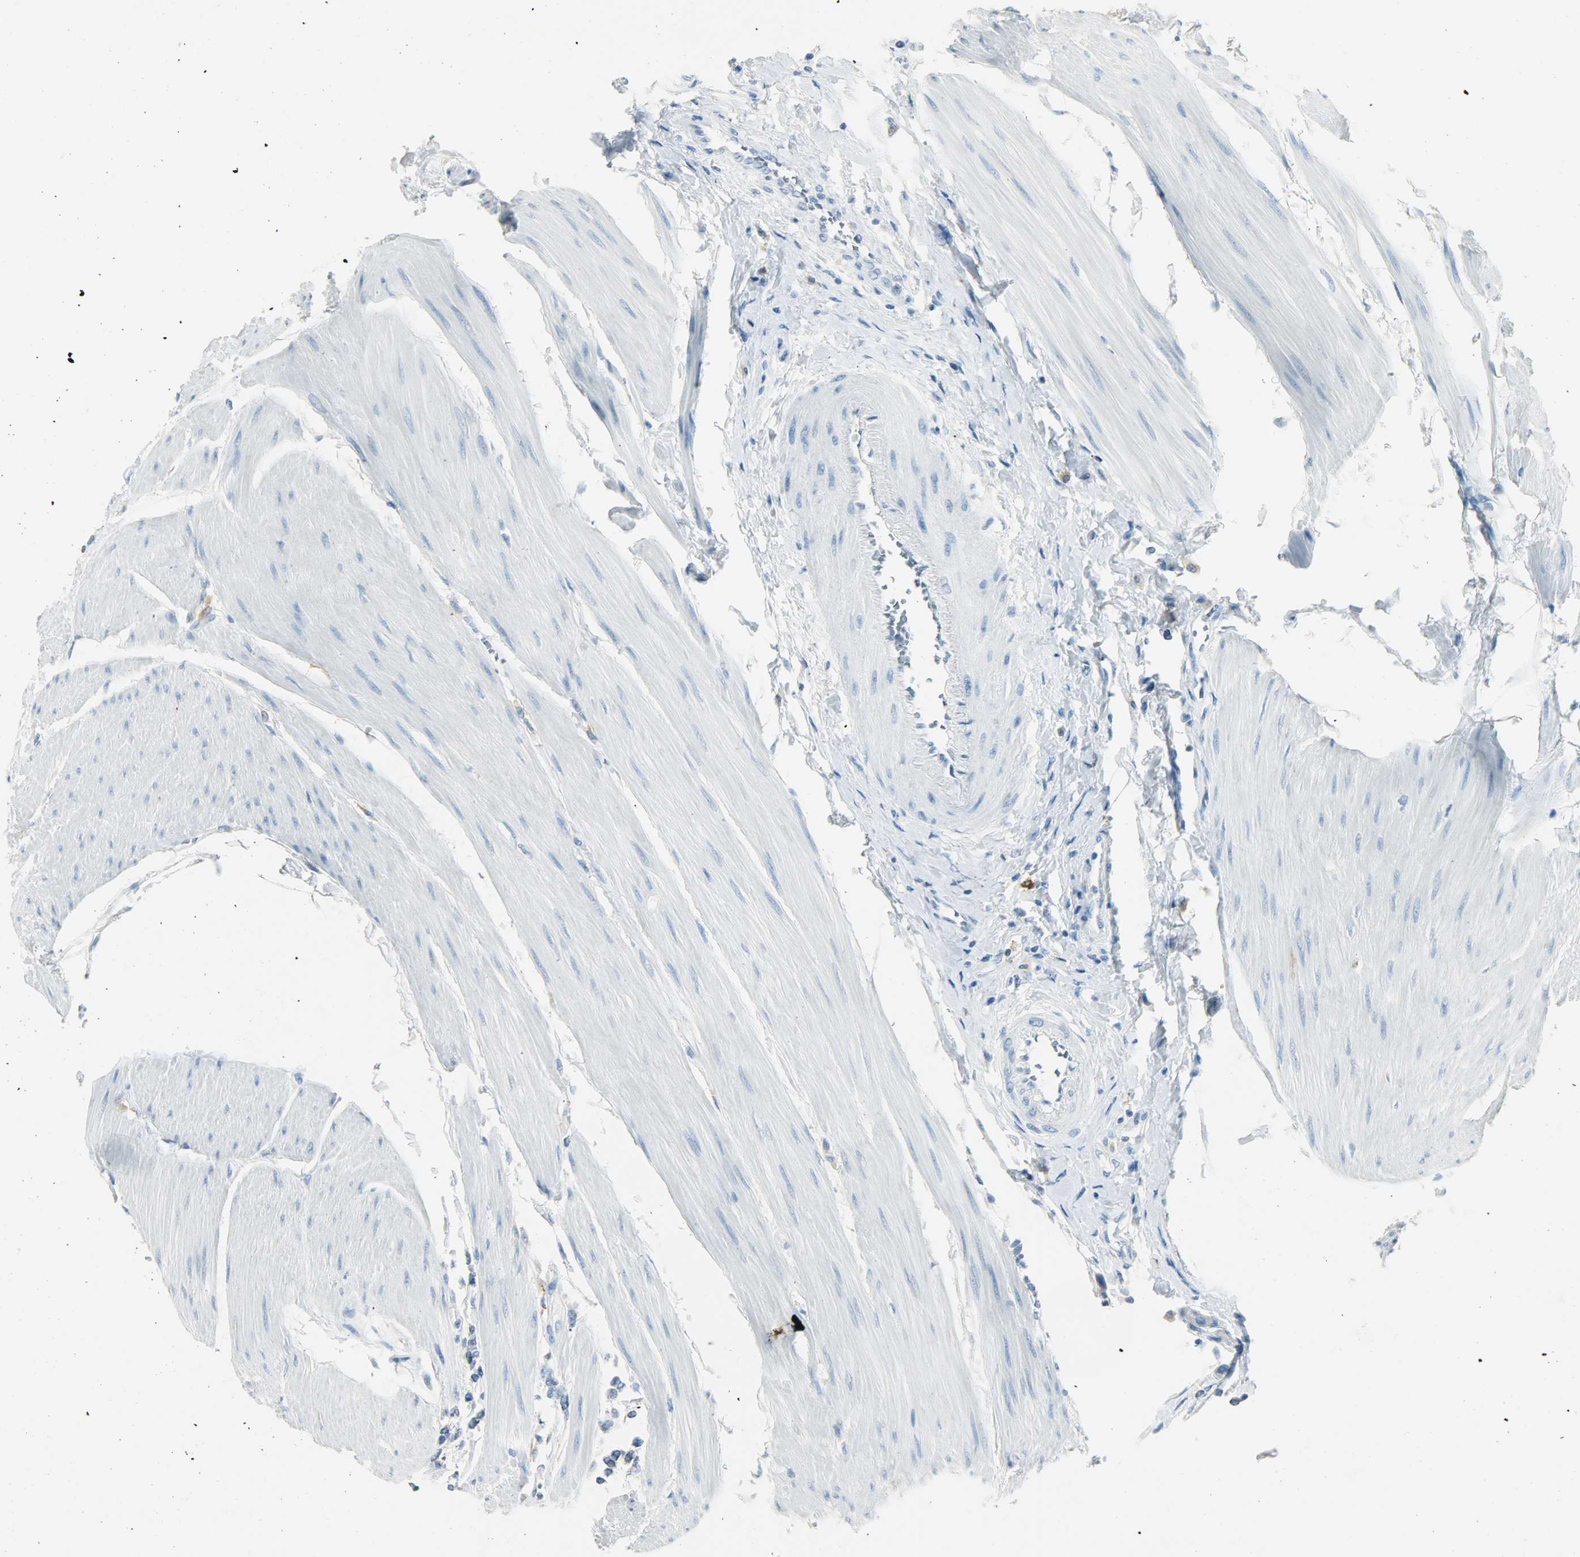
{"staining": {"intensity": "negative", "quantity": "none", "location": "none"}, "tissue": "urothelial cancer", "cell_type": "Tumor cells", "image_type": "cancer", "snomed": [{"axis": "morphology", "description": "Urothelial carcinoma, High grade"}, {"axis": "topography", "description": "Urinary bladder"}], "caption": "Tumor cells are negative for brown protein staining in urothelial cancer.", "gene": "PTPN6", "patient": {"sex": "male", "age": 50}}